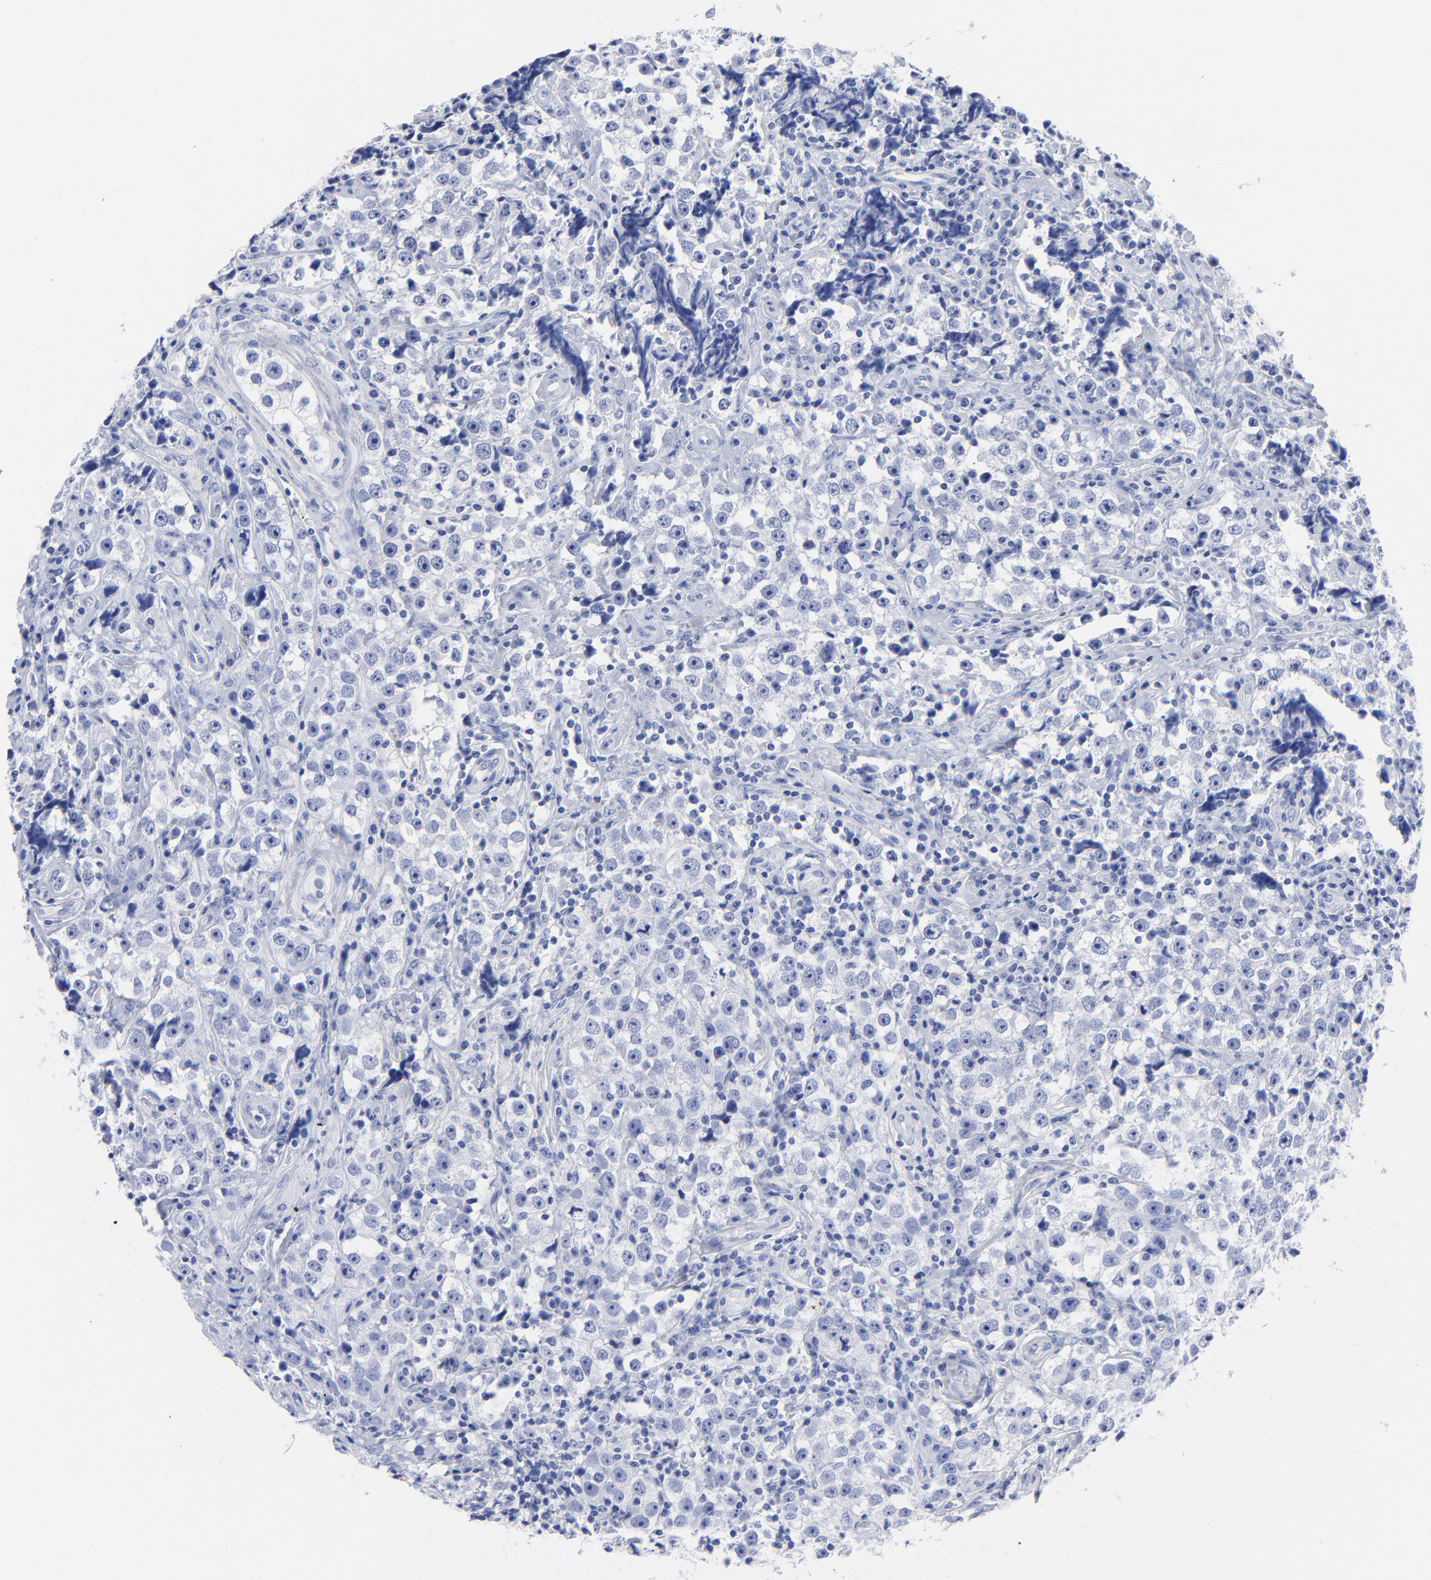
{"staining": {"intensity": "negative", "quantity": "none", "location": "none"}, "tissue": "testis cancer", "cell_type": "Tumor cells", "image_type": "cancer", "snomed": [{"axis": "morphology", "description": "Seminoma, NOS"}, {"axis": "topography", "description": "Testis"}], "caption": "There is no significant expression in tumor cells of testis cancer (seminoma). The staining was performed using DAB to visualize the protein expression in brown, while the nuclei were stained in blue with hematoxylin (Magnification: 20x).", "gene": "ACY1", "patient": {"sex": "male", "age": 32}}